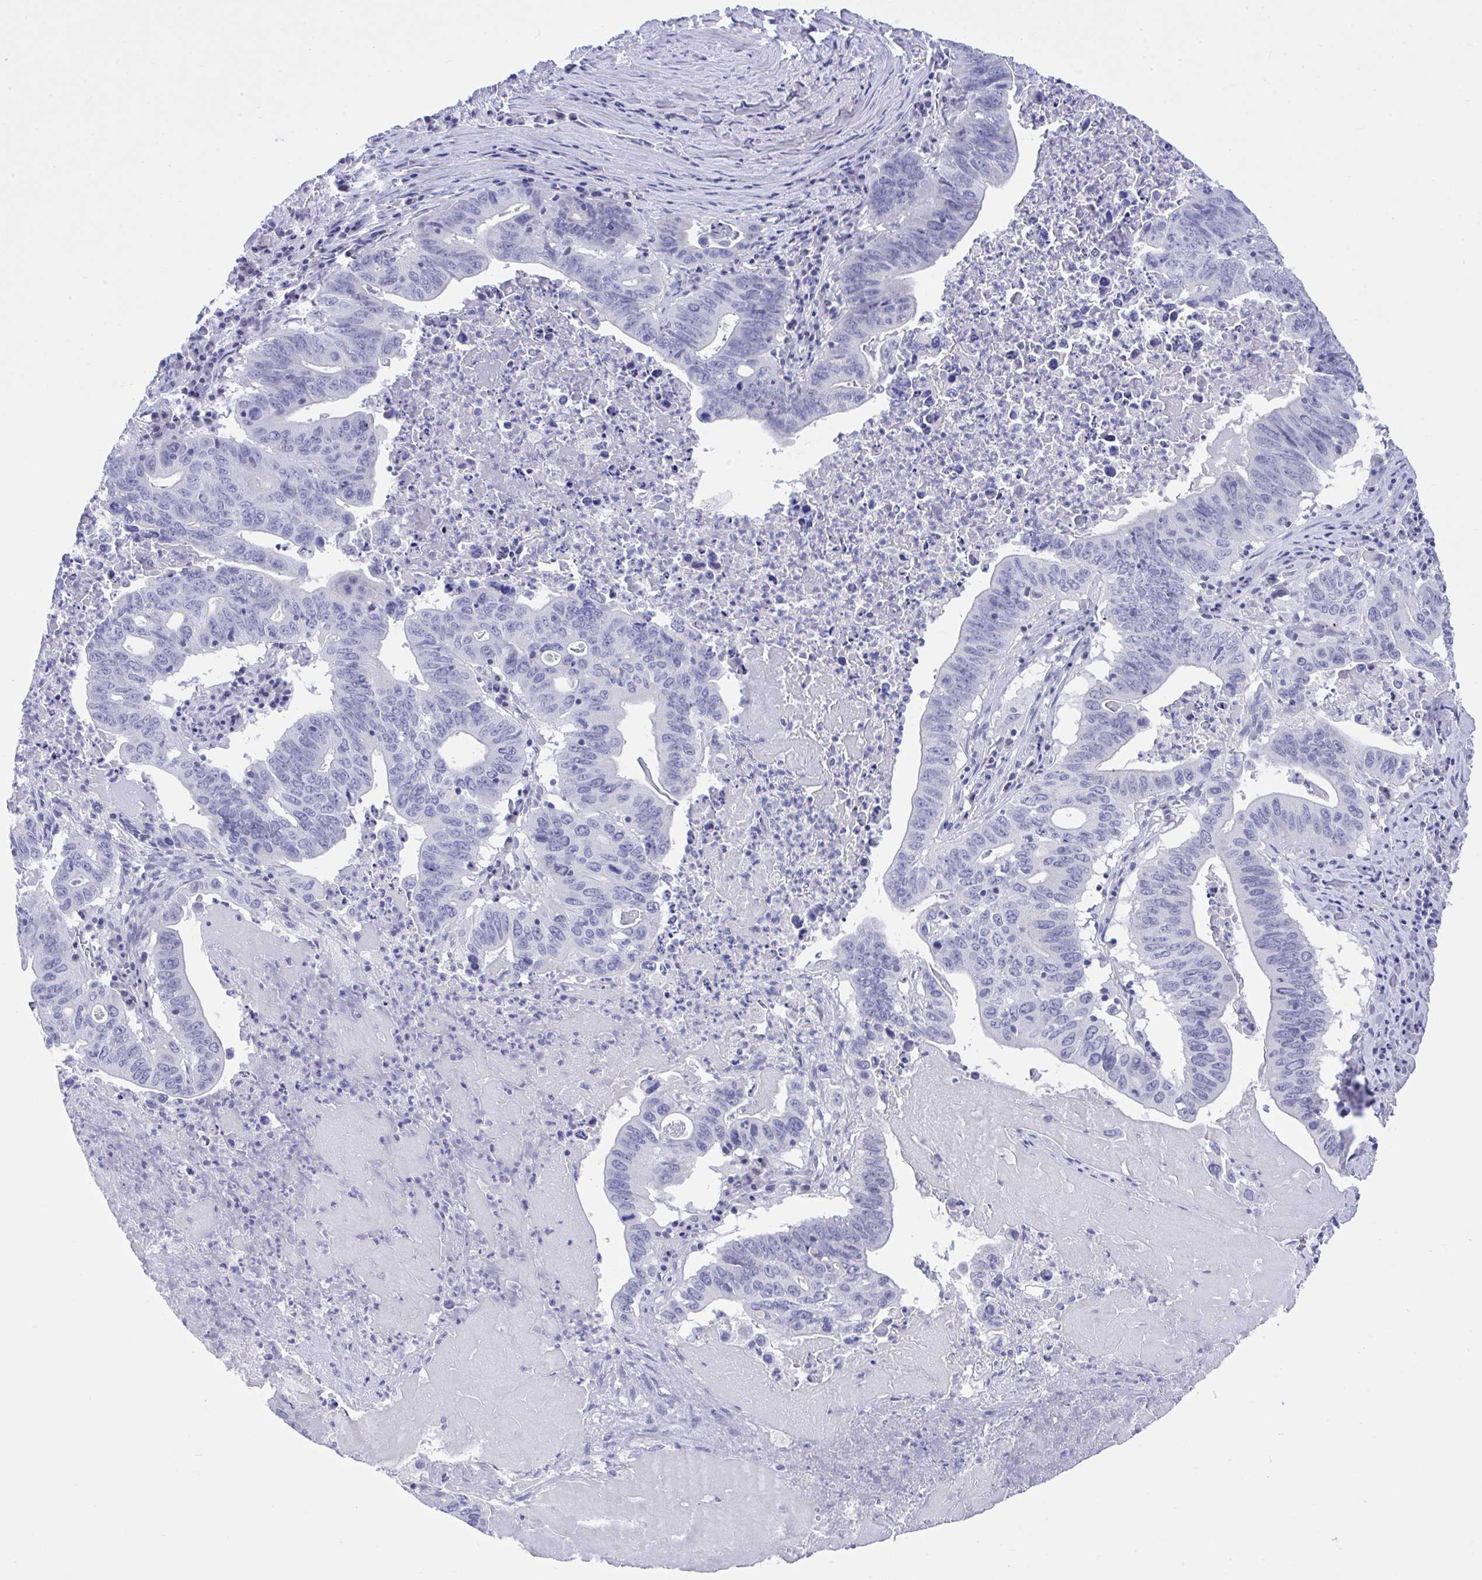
{"staining": {"intensity": "negative", "quantity": "none", "location": "none"}, "tissue": "lung cancer", "cell_type": "Tumor cells", "image_type": "cancer", "snomed": [{"axis": "morphology", "description": "Adenocarcinoma, NOS"}, {"axis": "topography", "description": "Lung"}], "caption": "High magnification brightfield microscopy of lung cancer (adenocarcinoma) stained with DAB (brown) and counterstained with hematoxylin (blue): tumor cells show no significant expression.", "gene": "MS4A12", "patient": {"sex": "female", "age": 60}}